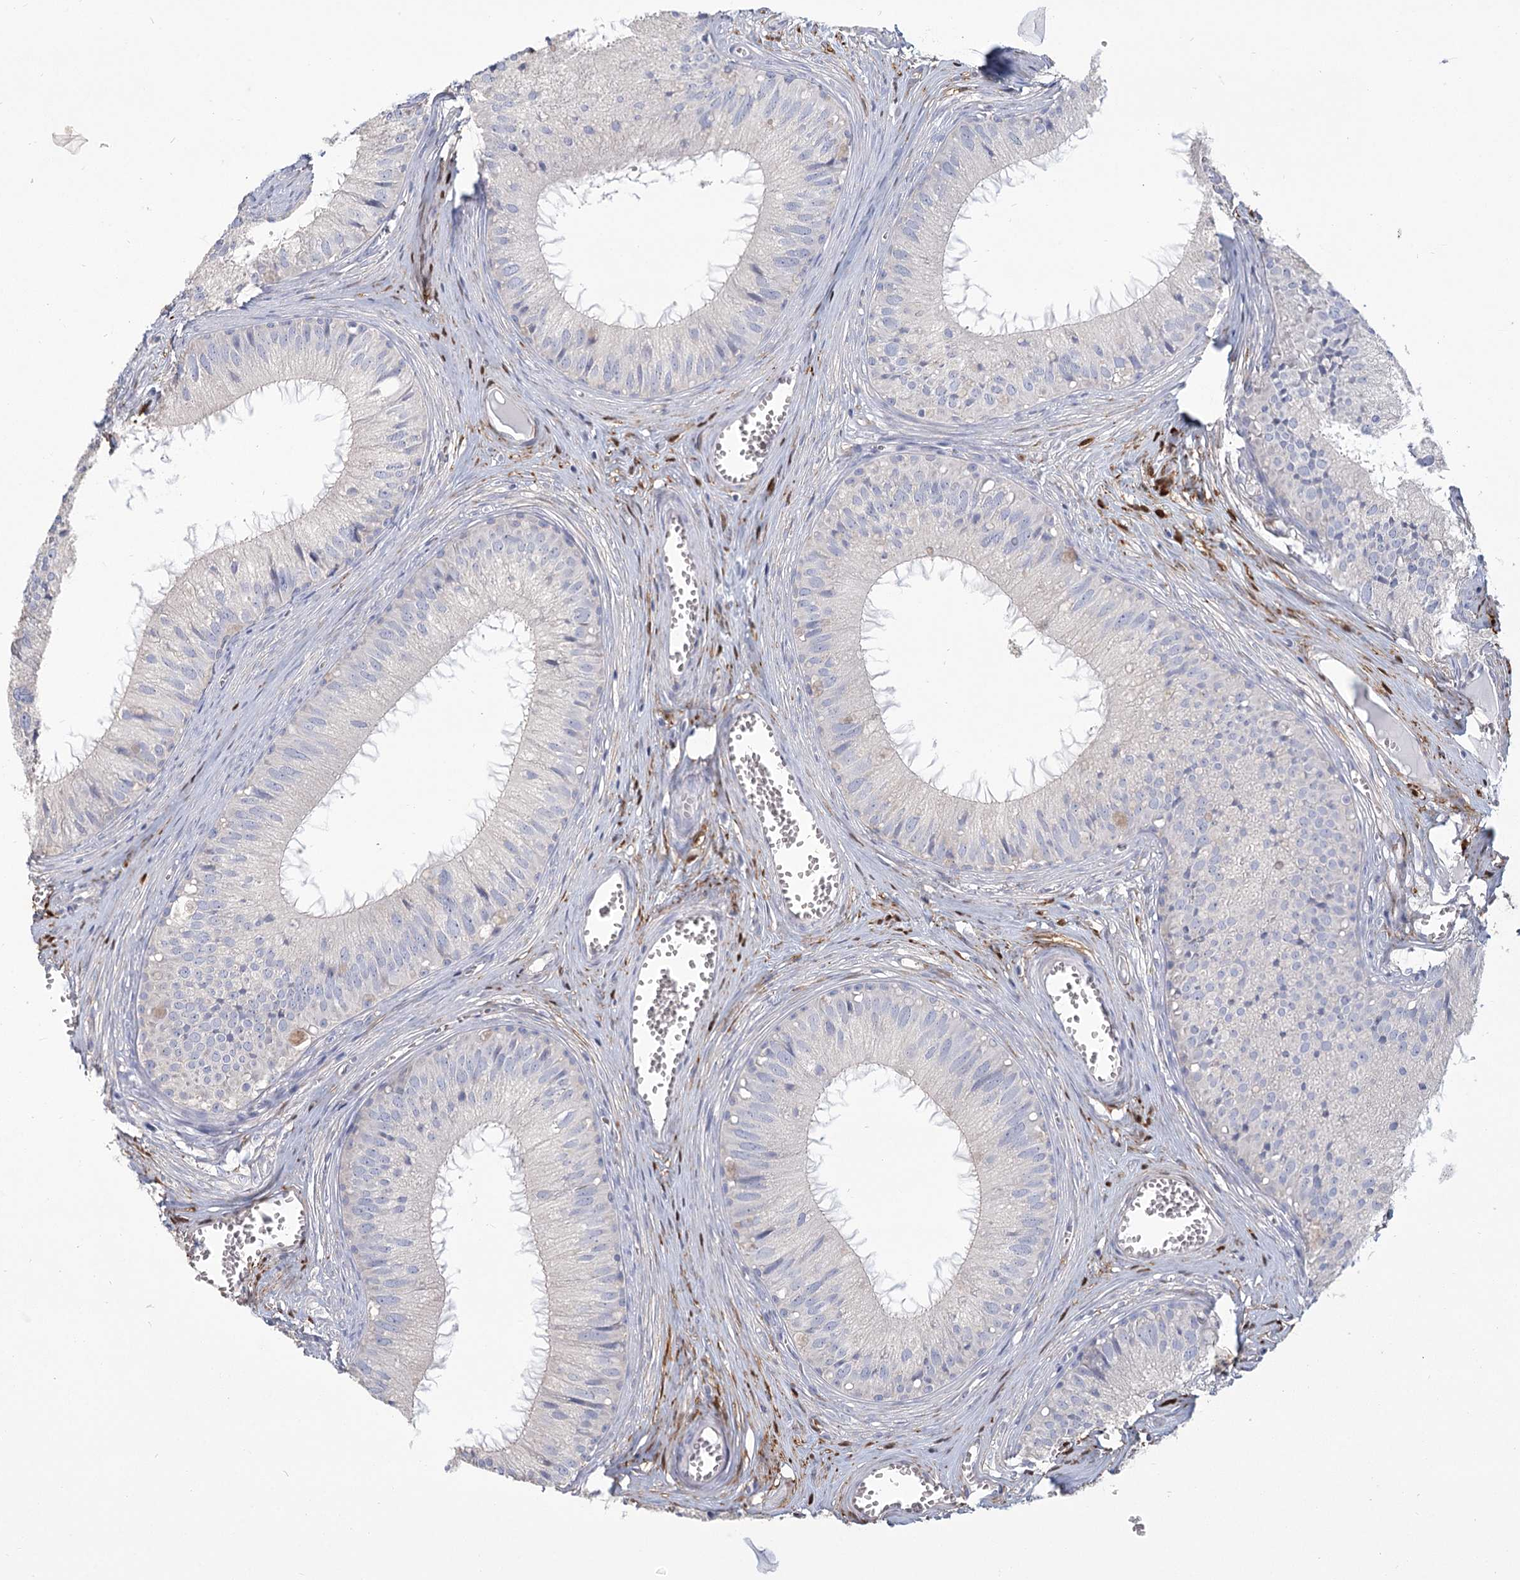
{"staining": {"intensity": "negative", "quantity": "none", "location": "none"}, "tissue": "epididymis", "cell_type": "Glandular cells", "image_type": "normal", "snomed": [{"axis": "morphology", "description": "Normal tissue, NOS"}, {"axis": "topography", "description": "Epididymis"}], "caption": "A micrograph of epididymis stained for a protein demonstrates no brown staining in glandular cells. (Brightfield microscopy of DAB (3,3'-diaminobenzidine) immunohistochemistry (IHC) at high magnification).", "gene": "CNTLN", "patient": {"sex": "male", "age": 36}}